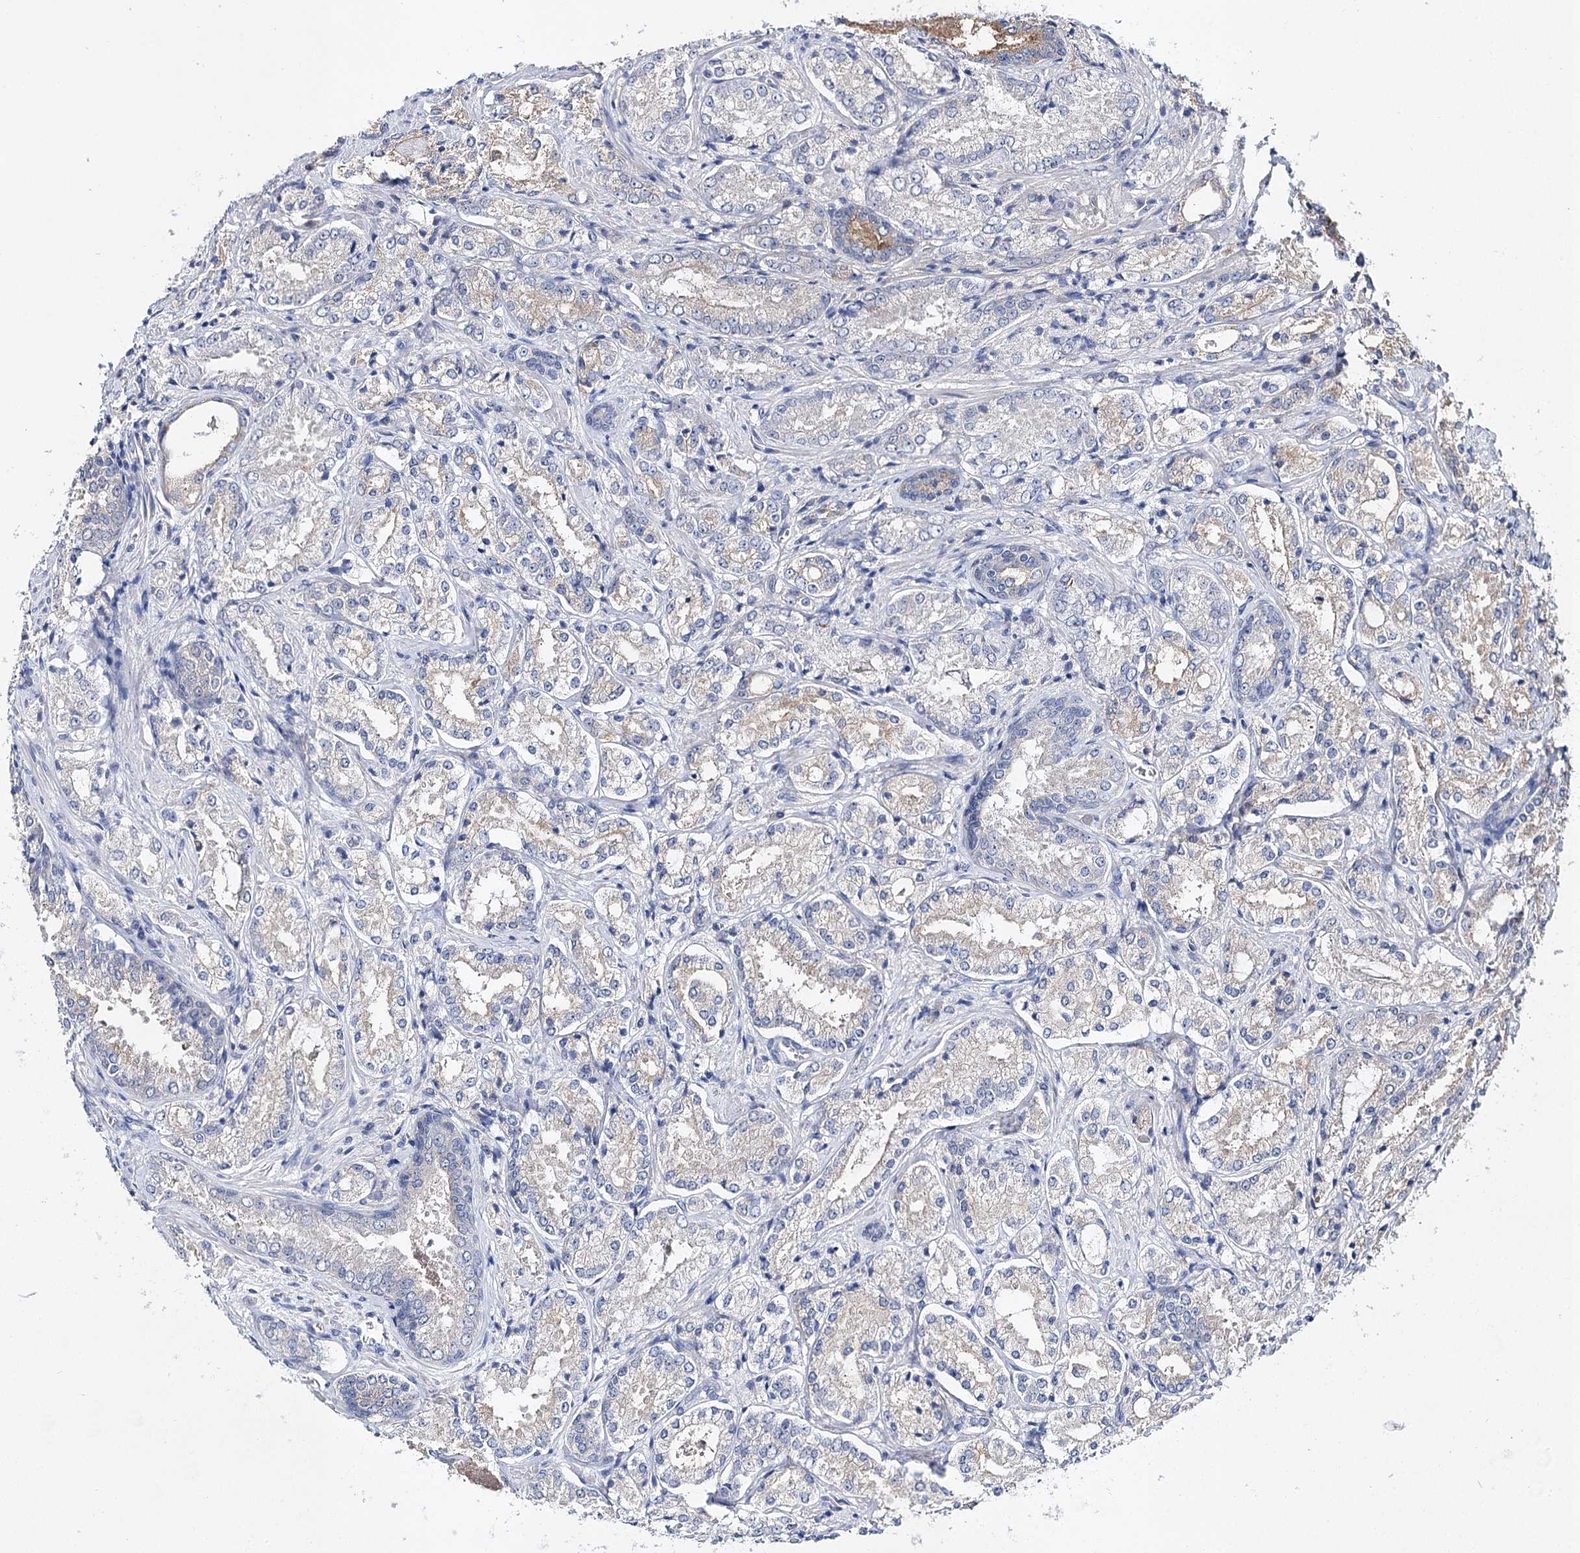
{"staining": {"intensity": "negative", "quantity": "none", "location": "none"}, "tissue": "prostate cancer", "cell_type": "Tumor cells", "image_type": "cancer", "snomed": [{"axis": "morphology", "description": "Adenocarcinoma, Low grade"}, {"axis": "topography", "description": "Prostate"}], "caption": "This is a micrograph of immunohistochemistry (IHC) staining of prostate cancer, which shows no staining in tumor cells. The staining was performed using DAB (3,3'-diaminobenzidine) to visualize the protein expression in brown, while the nuclei were stained in blue with hematoxylin (Magnification: 20x).", "gene": "UGP2", "patient": {"sex": "male", "age": 74}}